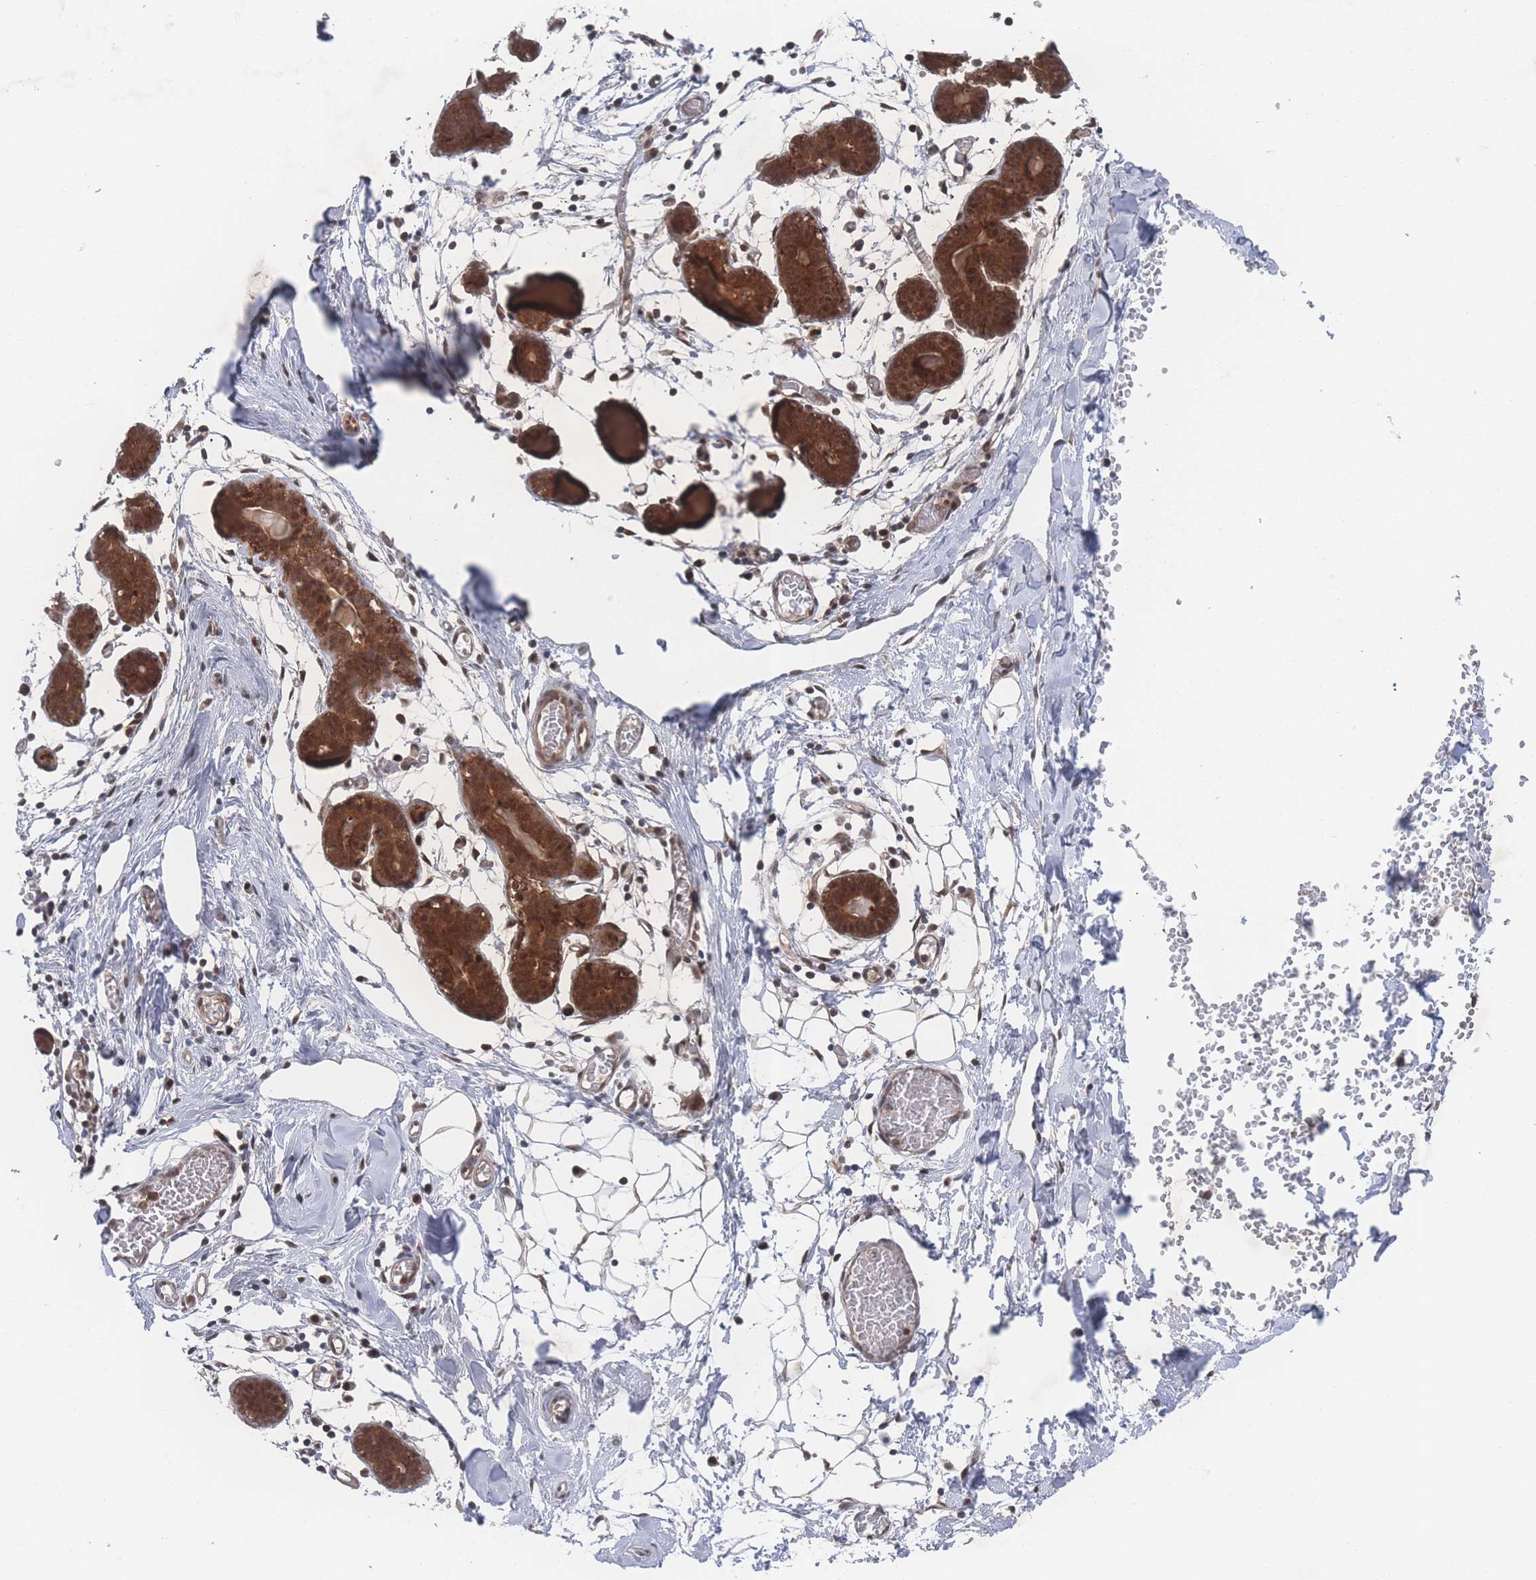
{"staining": {"intensity": "weak", "quantity": "25%-75%", "location": "cytoplasmic/membranous"}, "tissue": "breast", "cell_type": "Adipocytes", "image_type": "normal", "snomed": [{"axis": "morphology", "description": "Normal tissue, NOS"}, {"axis": "topography", "description": "Breast"}], "caption": "Immunohistochemistry histopathology image of benign breast: human breast stained using immunohistochemistry (IHC) reveals low levels of weak protein expression localized specifically in the cytoplasmic/membranous of adipocytes, appearing as a cytoplasmic/membranous brown color.", "gene": "PSMA1", "patient": {"sex": "female", "age": 27}}